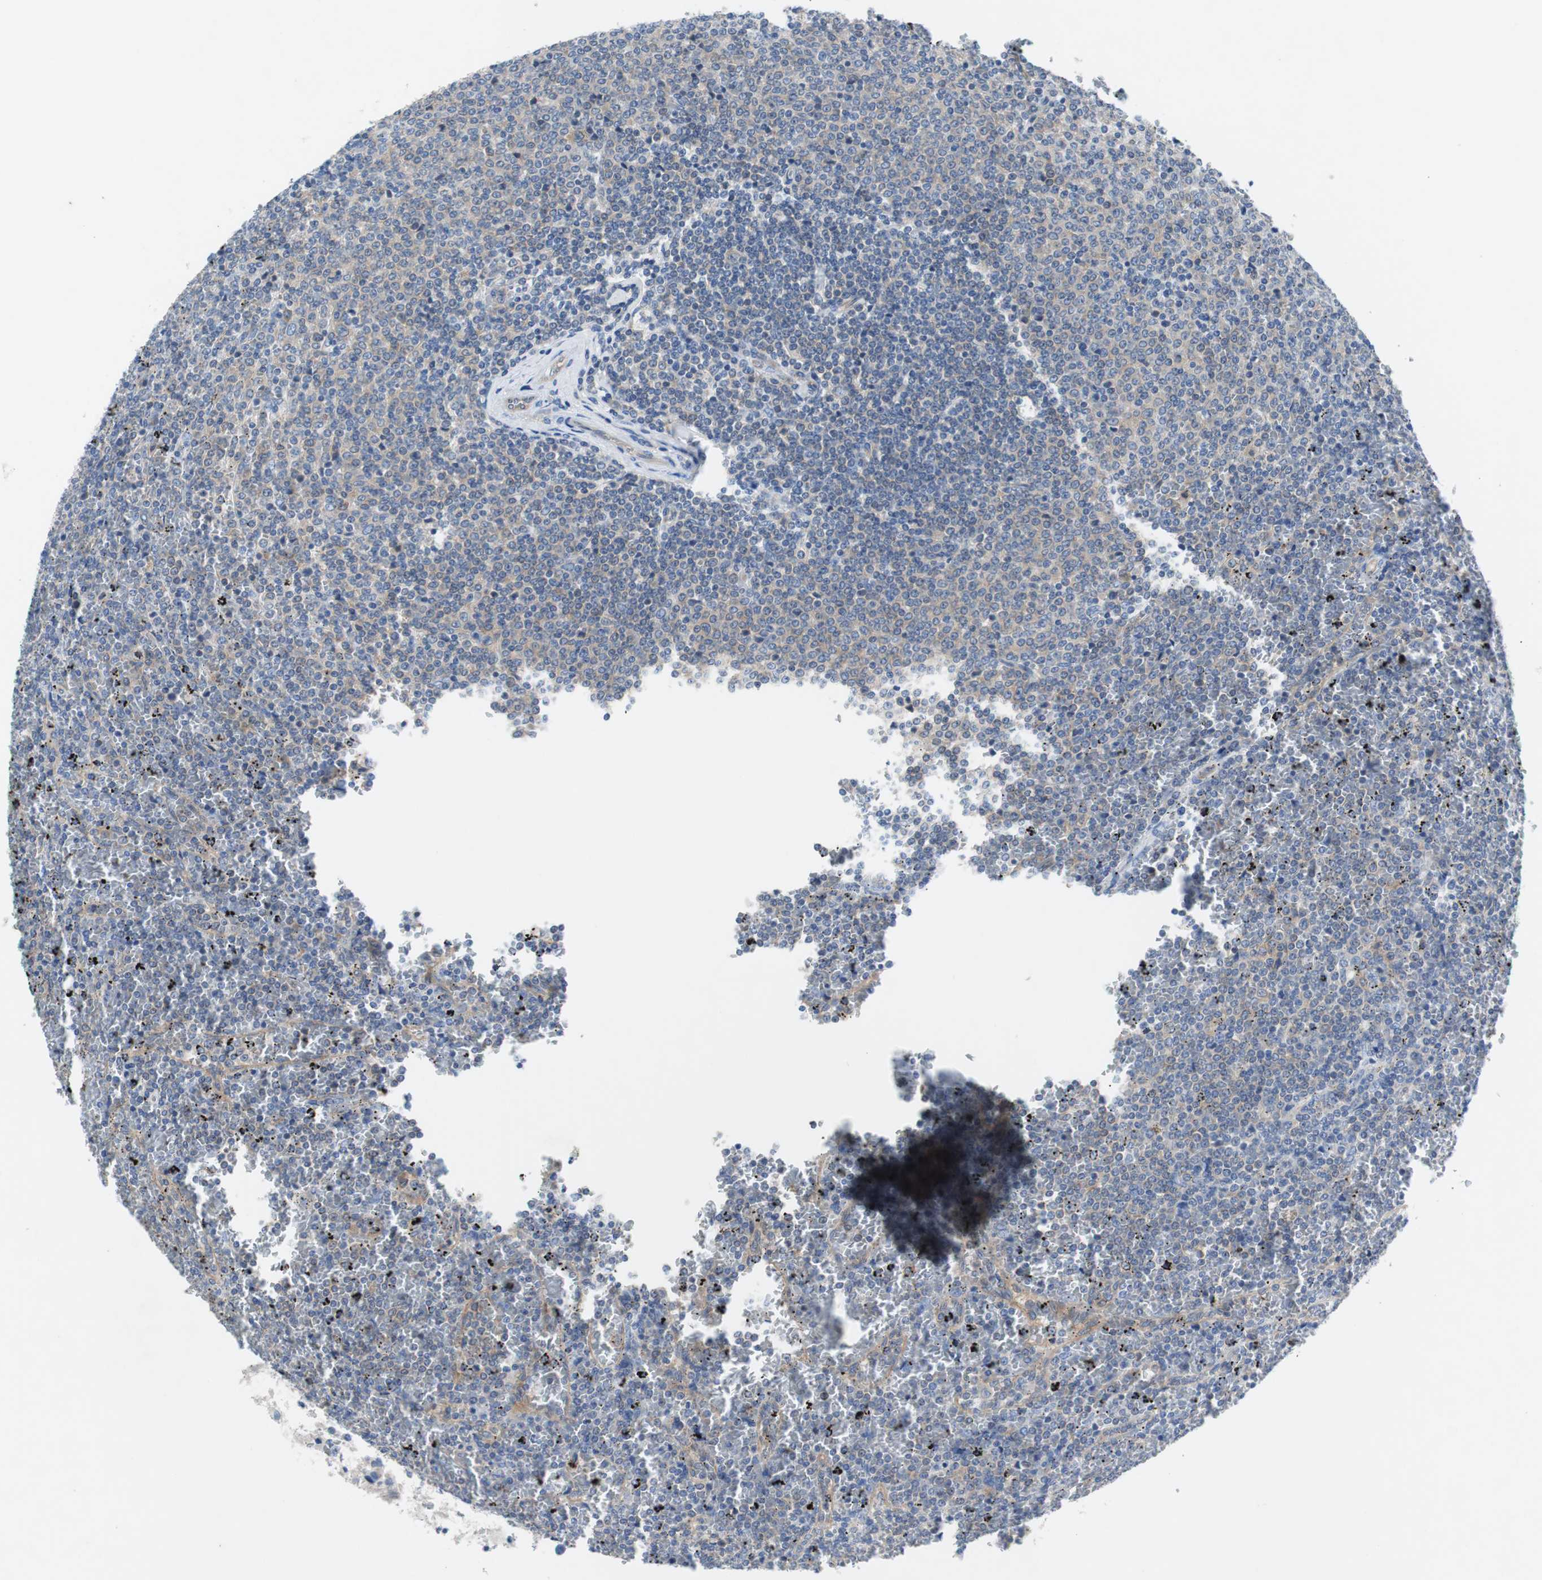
{"staining": {"intensity": "negative", "quantity": "none", "location": "none"}, "tissue": "lymphoma", "cell_type": "Tumor cells", "image_type": "cancer", "snomed": [{"axis": "morphology", "description": "Malignant lymphoma, non-Hodgkin's type, Low grade"}, {"axis": "topography", "description": "Spleen"}], "caption": "Micrograph shows no significant protein positivity in tumor cells of malignant lymphoma, non-Hodgkin's type (low-grade). (DAB (3,3'-diaminobenzidine) immunohistochemistry visualized using brightfield microscopy, high magnification).", "gene": "EEF2K", "patient": {"sex": "female", "age": 77}}